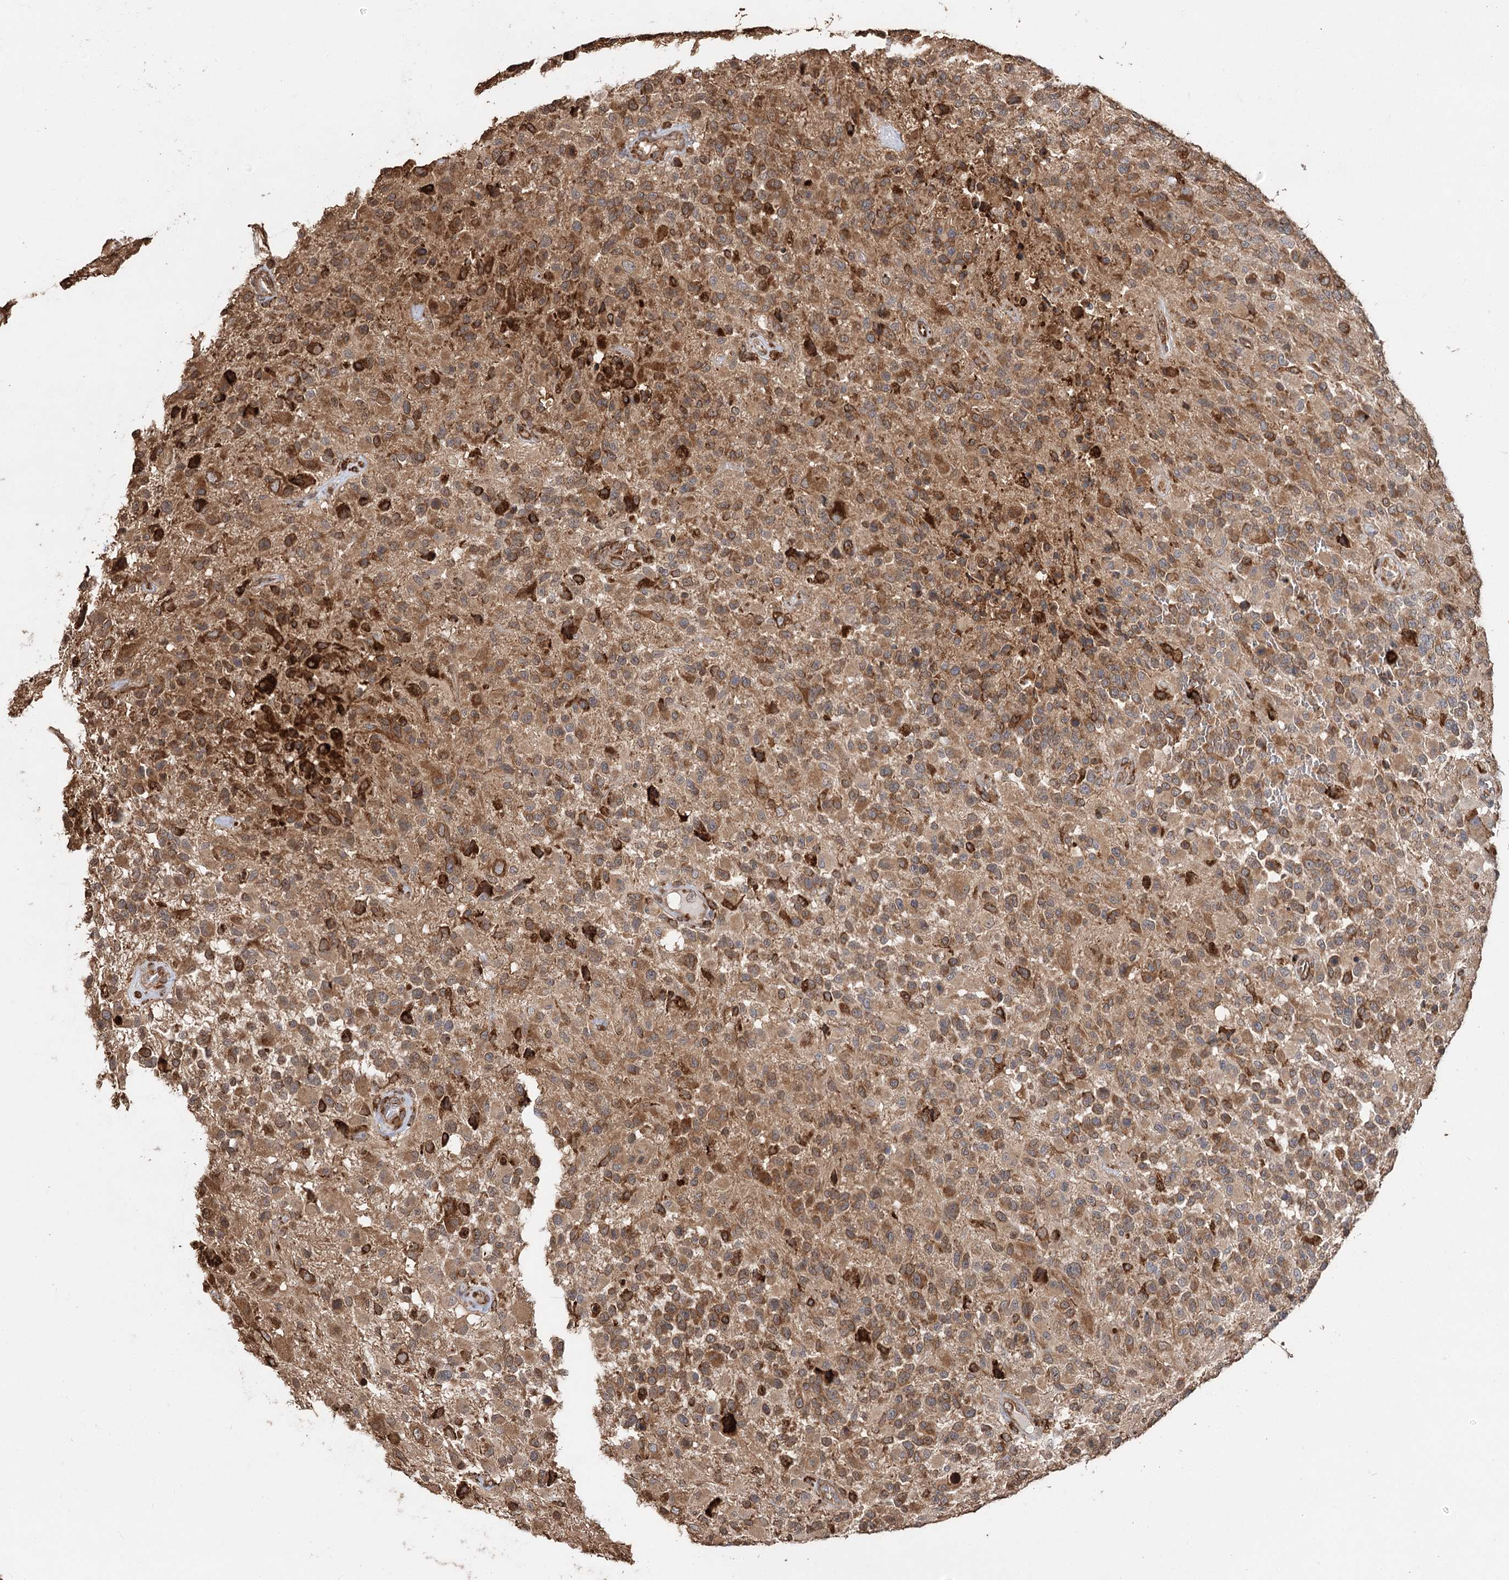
{"staining": {"intensity": "moderate", "quantity": ">75%", "location": "cytoplasmic/membranous"}, "tissue": "glioma", "cell_type": "Tumor cells", "image_type": "cancer", "snomed": [{"axis": "morphology", "description": "Glioma, malignant, High grade"}, {"axis": "morphology", "description": "Glioblastoma, NOS"}, {"axis": "topography", "description": "Brain"}], "caption": "A histopathology image of human malignant high-grade glioma stained for a protein demonstrates moderate cytoplasmic/membranous brown staining in tumor cells.", "gene": "DNAJB14", "patient": {"sex": "male", "age": 60}}